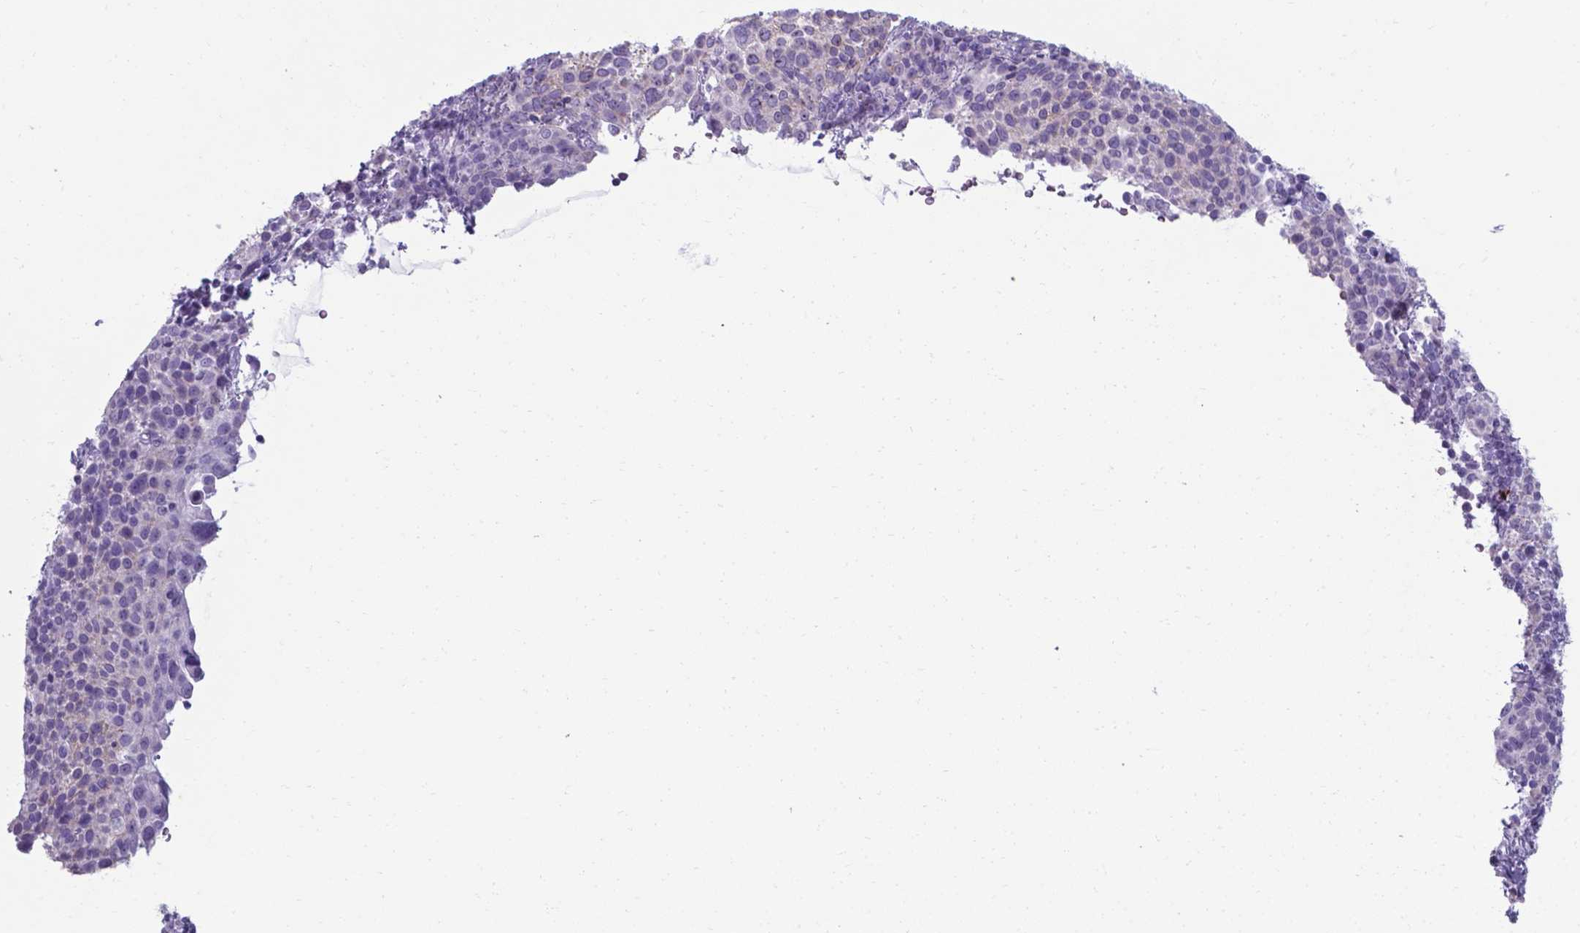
{"staining": {"intensity": "negative", "quantity": "none", "location": "none"}, "tissue": "cervical cancer", "cell_type": "Tumor cells", "image_type": "cancer", "snomed": [{"axis": "morphology", "description": "Squamous cell carcinoma, NOS"}, {"axis": "topography", "description": "Cervix"}], "caption": "Photomicrograph shows no significant protein positivity in tumor cells of squamous cell carcinoma (cervical).", "gene": "AP5B1", "patient": {"sex": "female", "age": 61}}